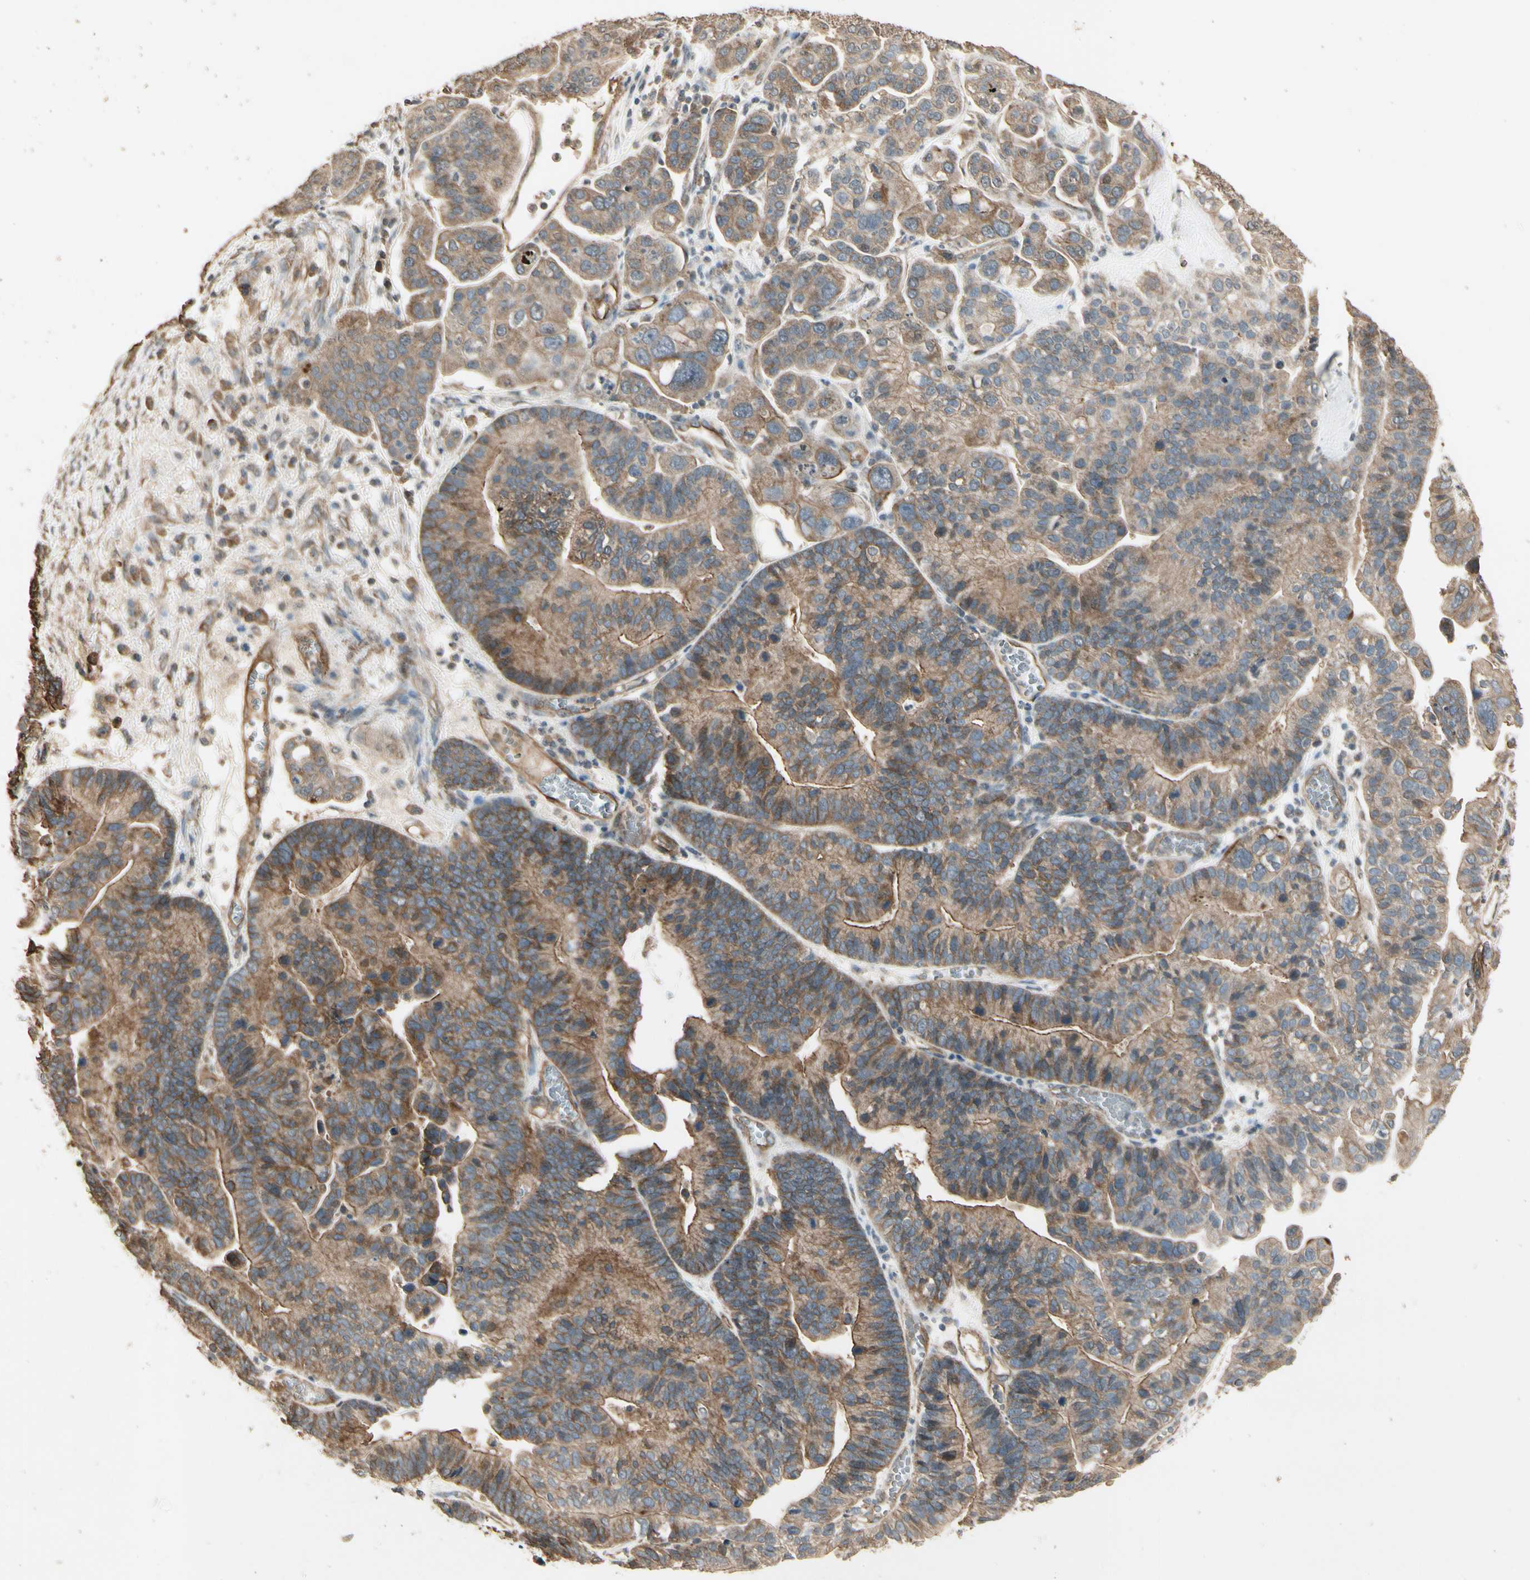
{"staining": {"intensity": "moderate", "quantity": ">75%", "location": "cytoplasmic/membranous"}, "tissue": "ovarian cancer", "cell_type": "Tumor cells", "image_type": "cancer", "snomed": [{"axis": "morphology", "description": "Cystadenocarcinoma, serous, NOS"}, {"axis": "topography", "description": "Ovary"}], "caption": "Serous cystadenocarcinoma (ovarian) stained with a protein marker exhibits moderate staining in tumor cells.", "gene": "RNF180", "patient": {"sex": "female", "age": 56}}